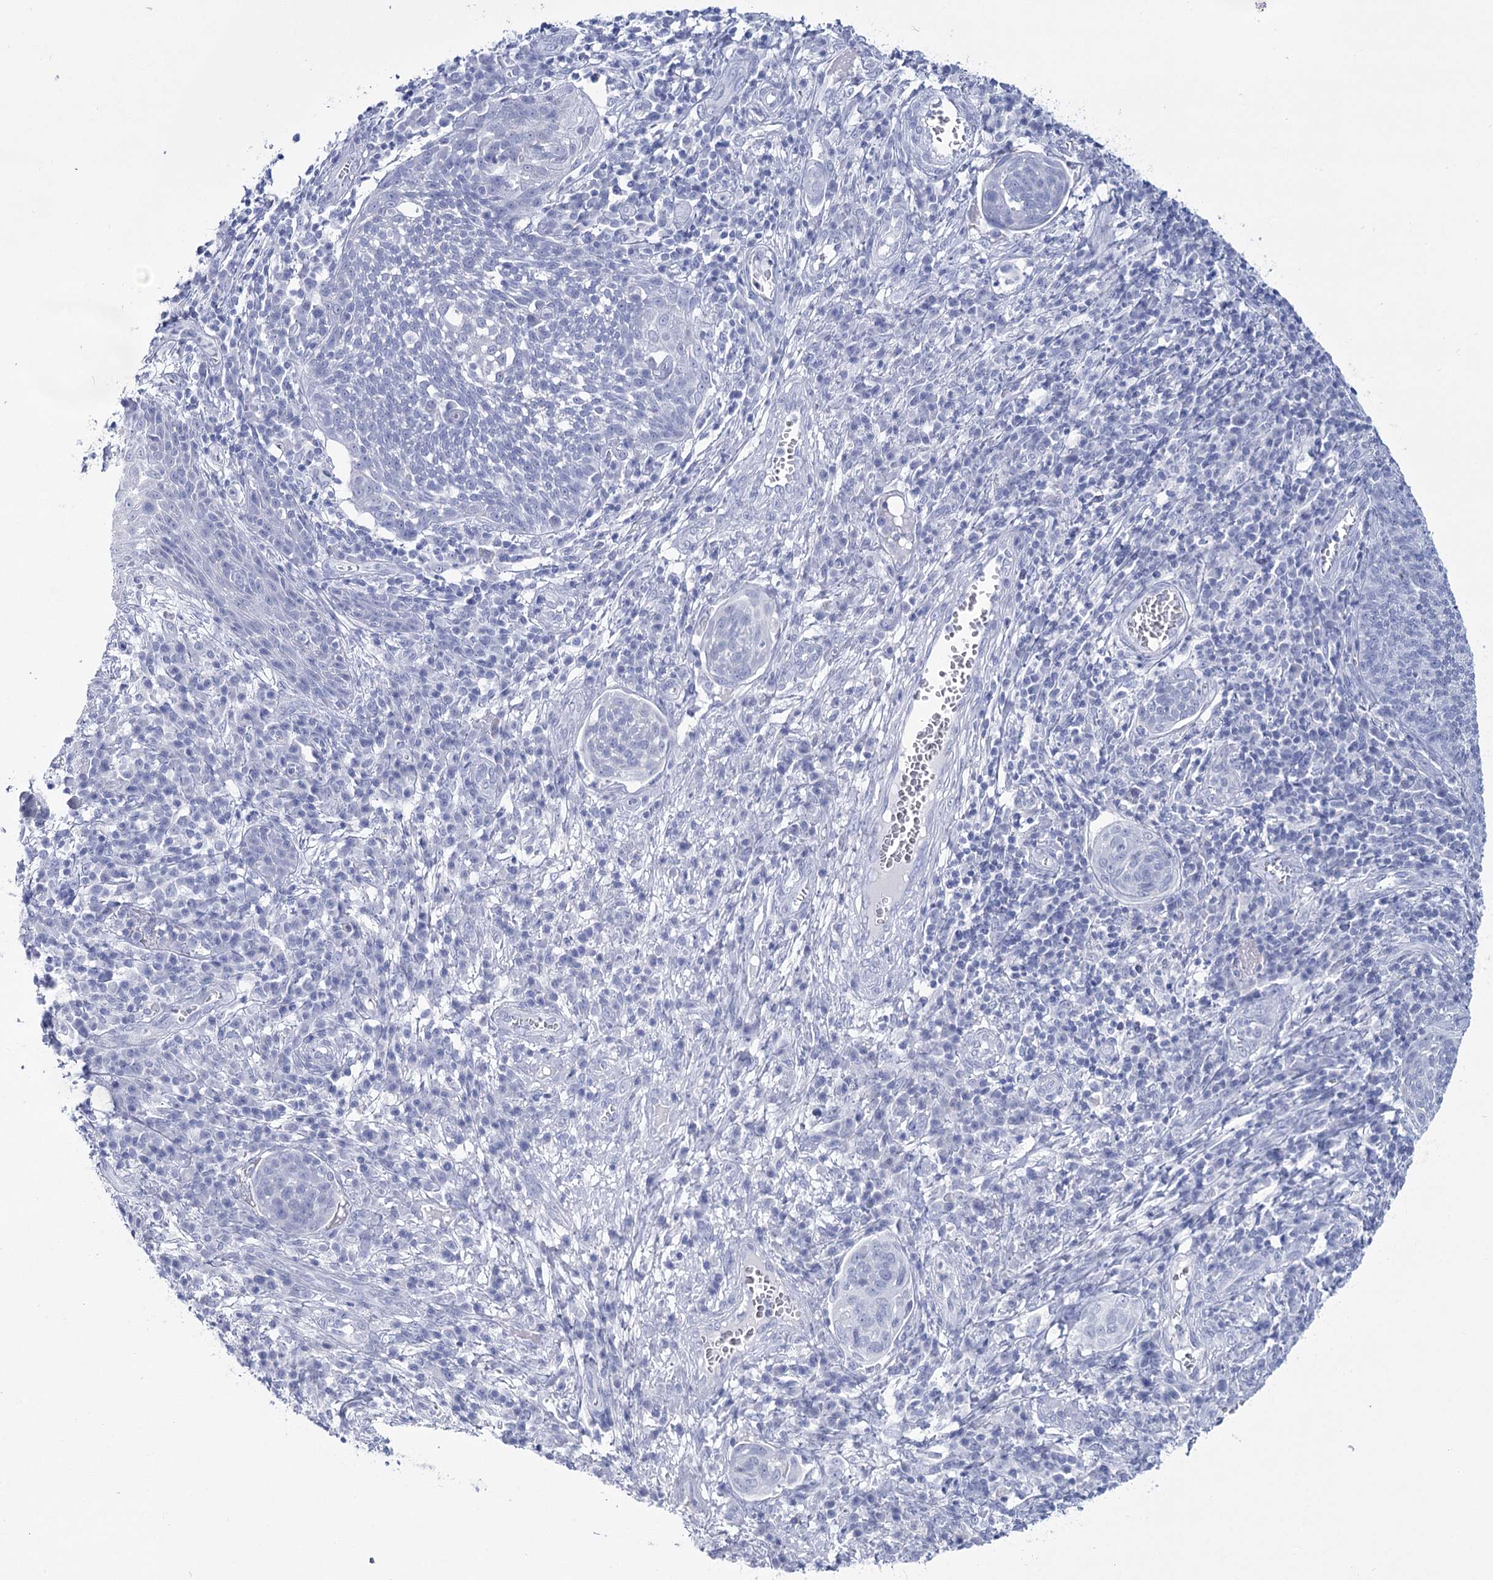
{"staining": {"intensity": "negative", "quantity": "none", "location": "none"}, "tissue": "cervical cancer", "cell_type": "Tumor cells", "image_type": "cancer", "snomed": [{"axis": "morphology", "description": "Squamous cell carcinoma, NOS"}, {"axis": "topography", "description": "Cervix"}], "caption": "DAB (3,3'-diaminobenzidine) immunohistochemical staining of cervical cancer (squamous cell carcinoma) displays no significant staining in tumor cells. The staining was performed using DAB to visualize the protein expression in brown, while the nuclei were stained in blue with hematoxylin (Magnification: 20x).", "gene": "RNF186", "patient": {"sex": "female", "age": 34}}